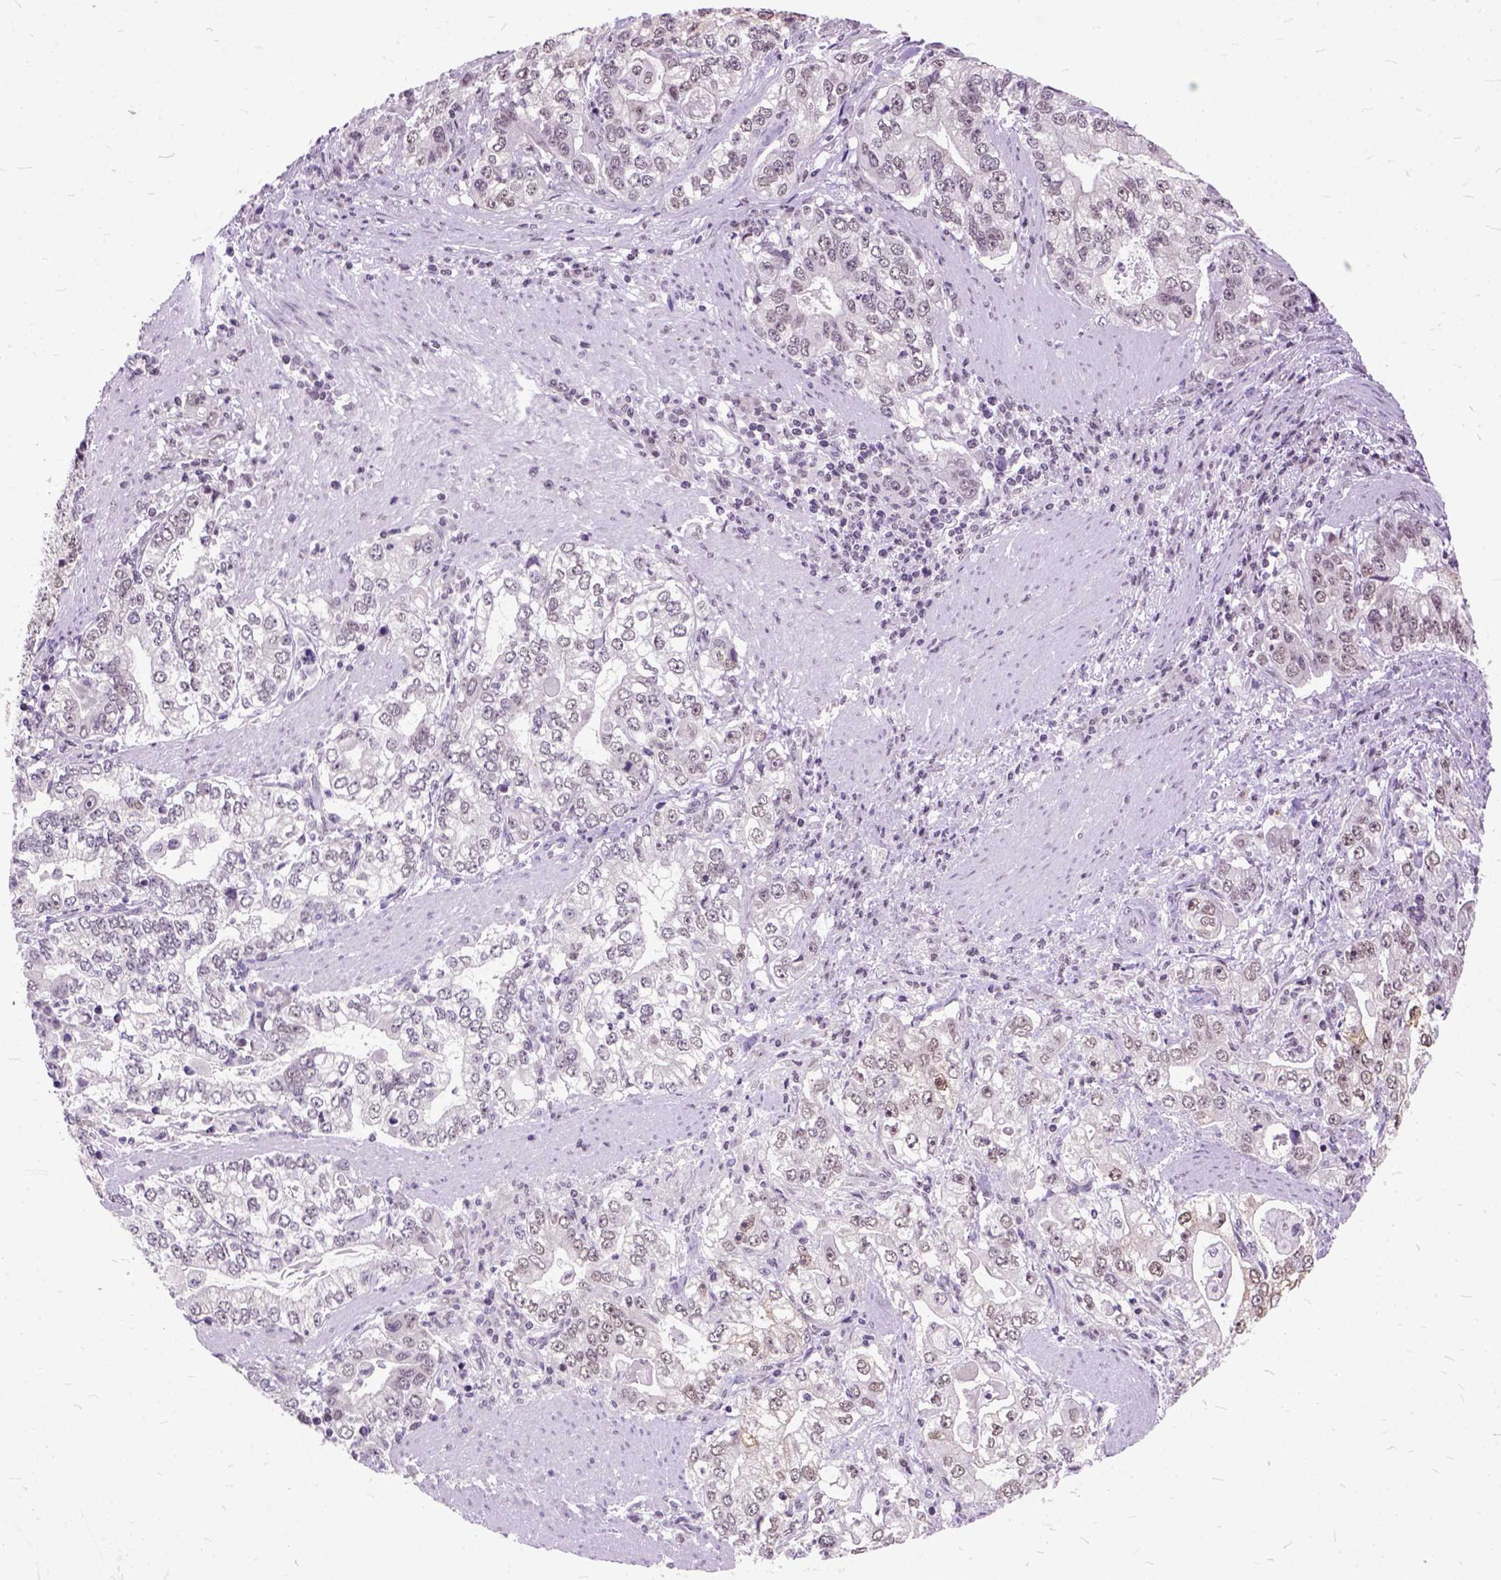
{"staining": {"intensity": "weak", "quantity": "25%-75%", "location": "nuclear"}, "tissue": "stomach cancer", "cell_type": "Tumor cells", "image_type": "cancer", "snomed": [{"axis": "morphology", "description": "Adenocarcinoma, NOS"}, {"axis": "topography", "description": "Stomach, lower"}], "caption": "Brown immunohistochemical staining in stomach cancer (adenocarcinoma) shows weak nuclear staining in approximately 25%-75% of tumor cells.", "gene": "ORC5", "patient": {"sex": "female", "age": 72}}